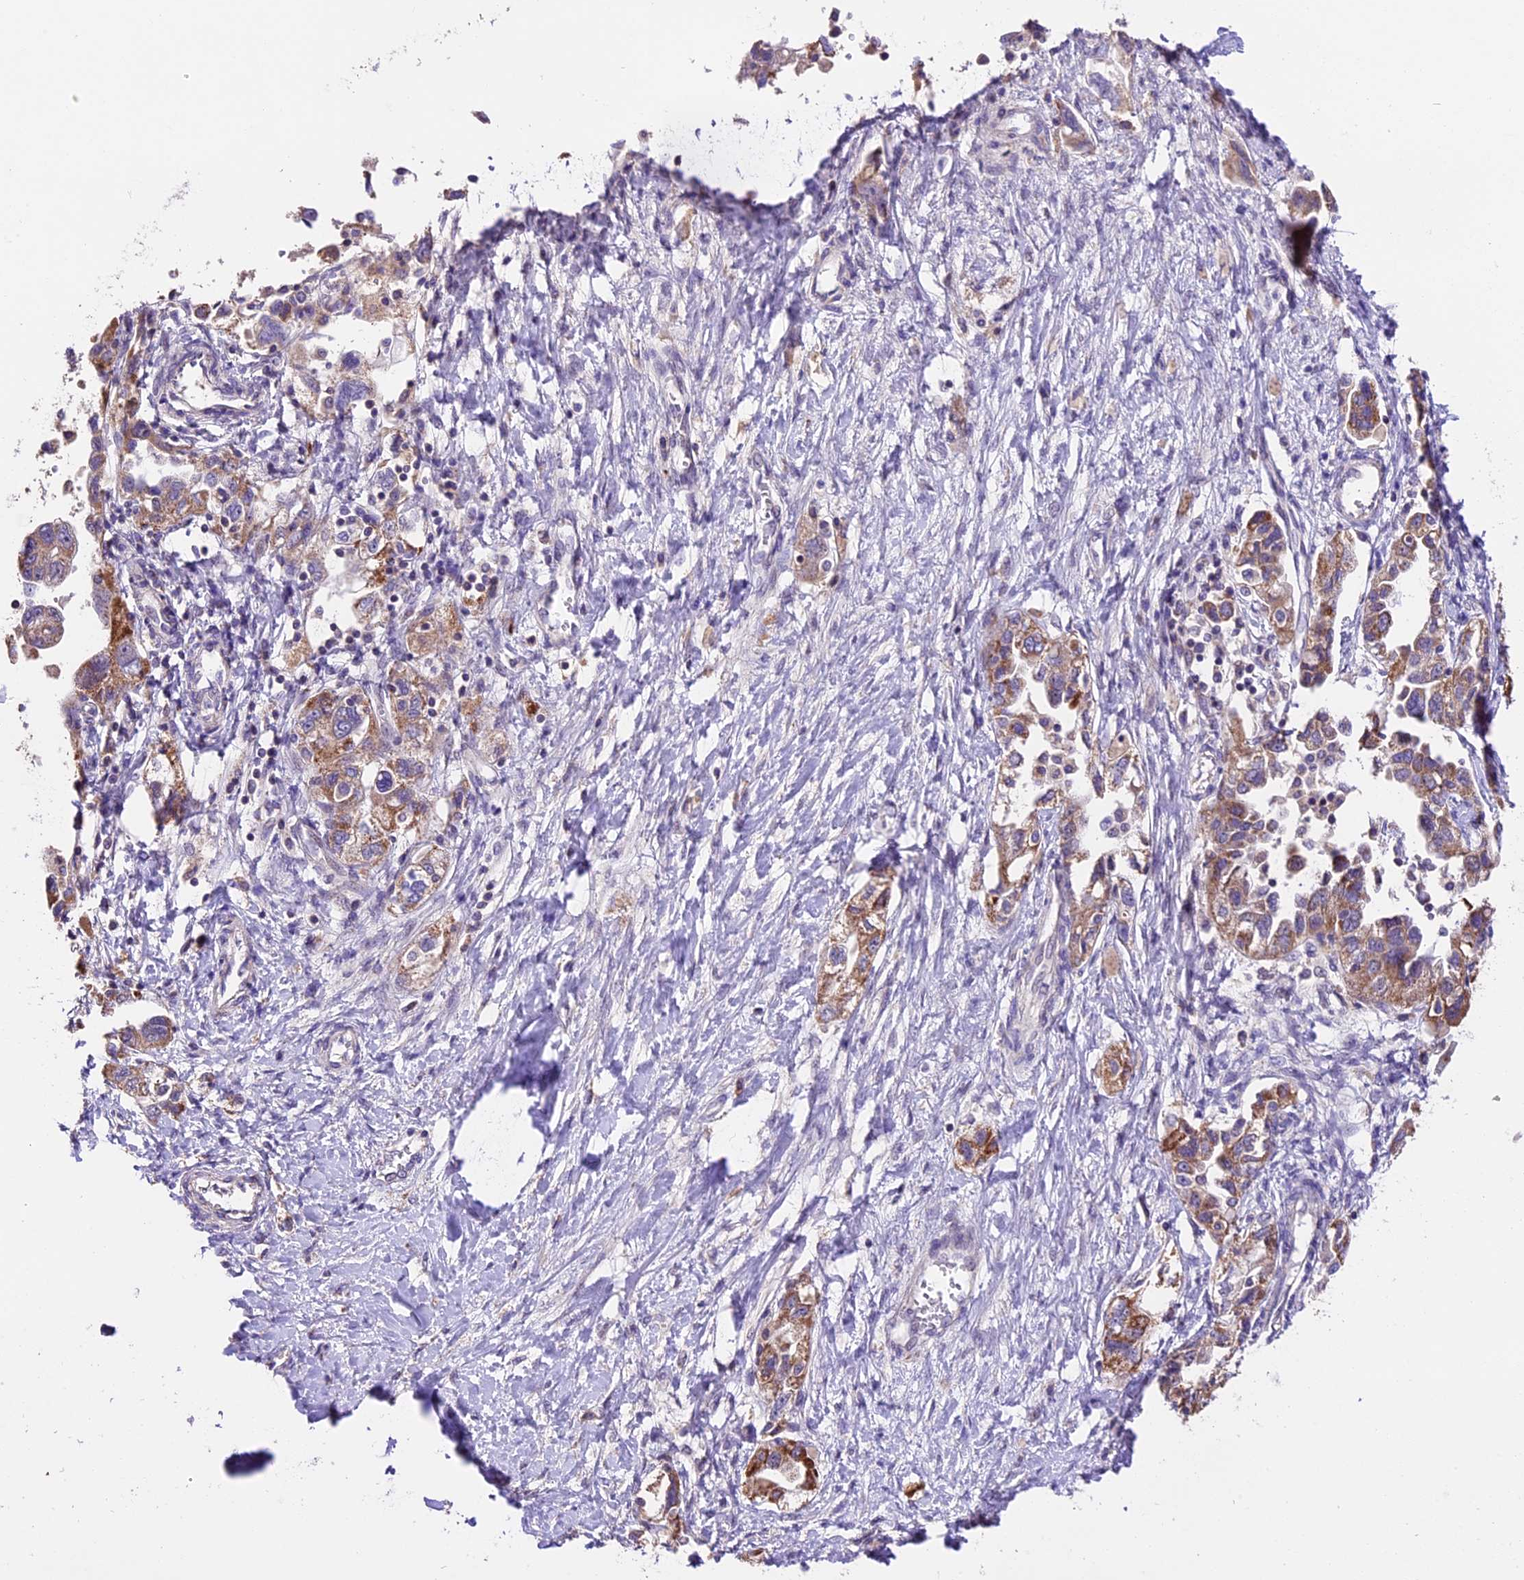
{"staining": {"intensity": "moderate", "quantity": "25%-75%", "location": "cytoplasmic/membranous"}, "tissue": "ovarian cancer", "cell_type": "Tumor cells", "image_type": "cancer", "snomed": [{"axis": "morphology", "description": "Carcinoma, NOS"}, {"axis": "morphology", "description": "Cystadenocarcinoma, serous, NOS"}, {"axis": "topography", "description": "Ovary"}], "caption": "Moderate cytoplasmic/membranous expression is present in approximately 25%-75% of tumor cells in ovarian serous cystadenocarcinoma. The protein is stained brown, and the nuclei are stained in blue (DAB IHC with brightfield microscopy, high magnification).", "gene": "DDX28", "patient": {"sex": "female", "age": 69}}